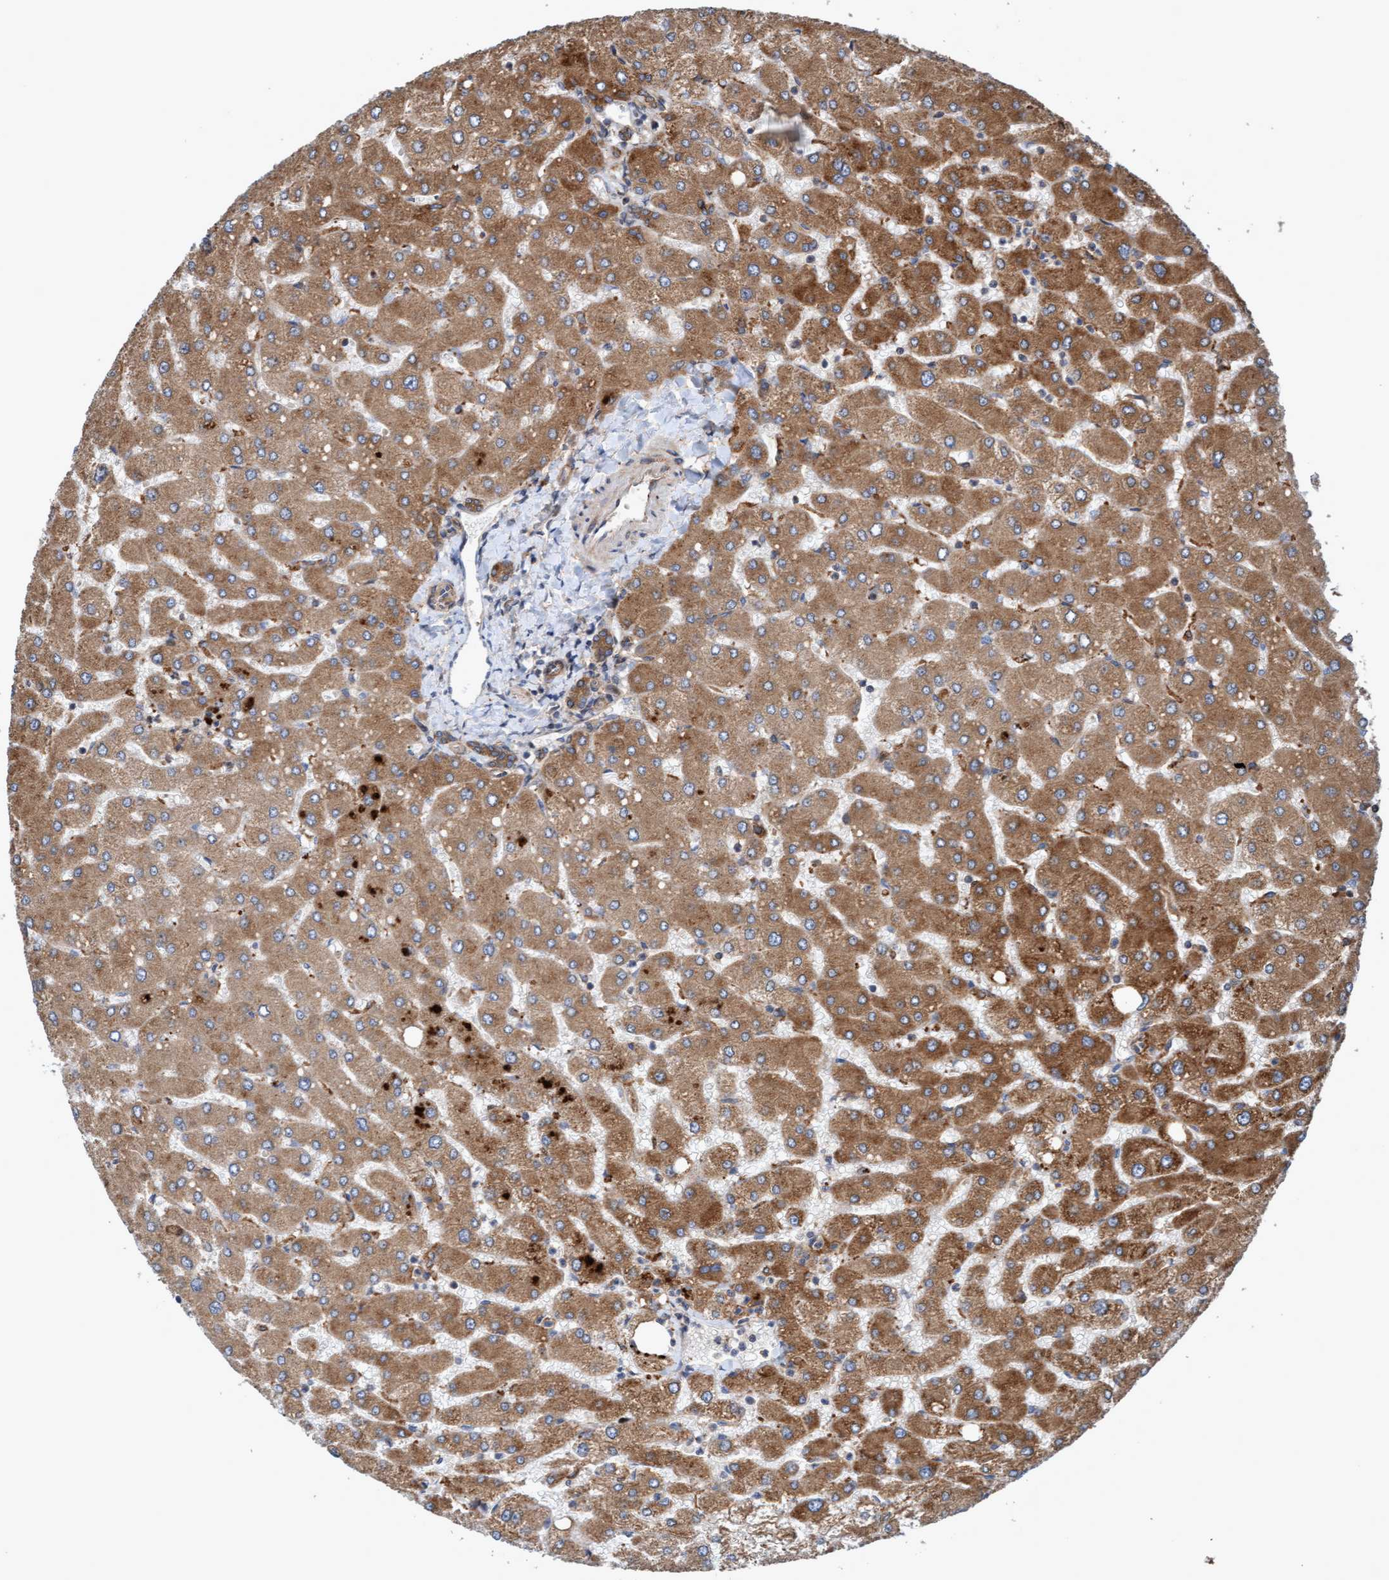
{"staining": {"intensity": "moderate", "quantity": ">75%", "location": "cytoplasmic/membranous"}, "tissue": "liver", "cell_type": "Cholangiocytes", "image_type": "normal", "snomed": [{"axis": "morphology", "description": "Normal tissue, NOS"}, {"axis": "topography", "description": "Liver"}], "caption": "Immunohistochemical staining of normal liver exhibits moderate cytoplasmic/membranous protein expression in approximately >75% of cholangiocytes.", "gene": "ERAL1", "patient": {"sex": "male", "age": 55}}